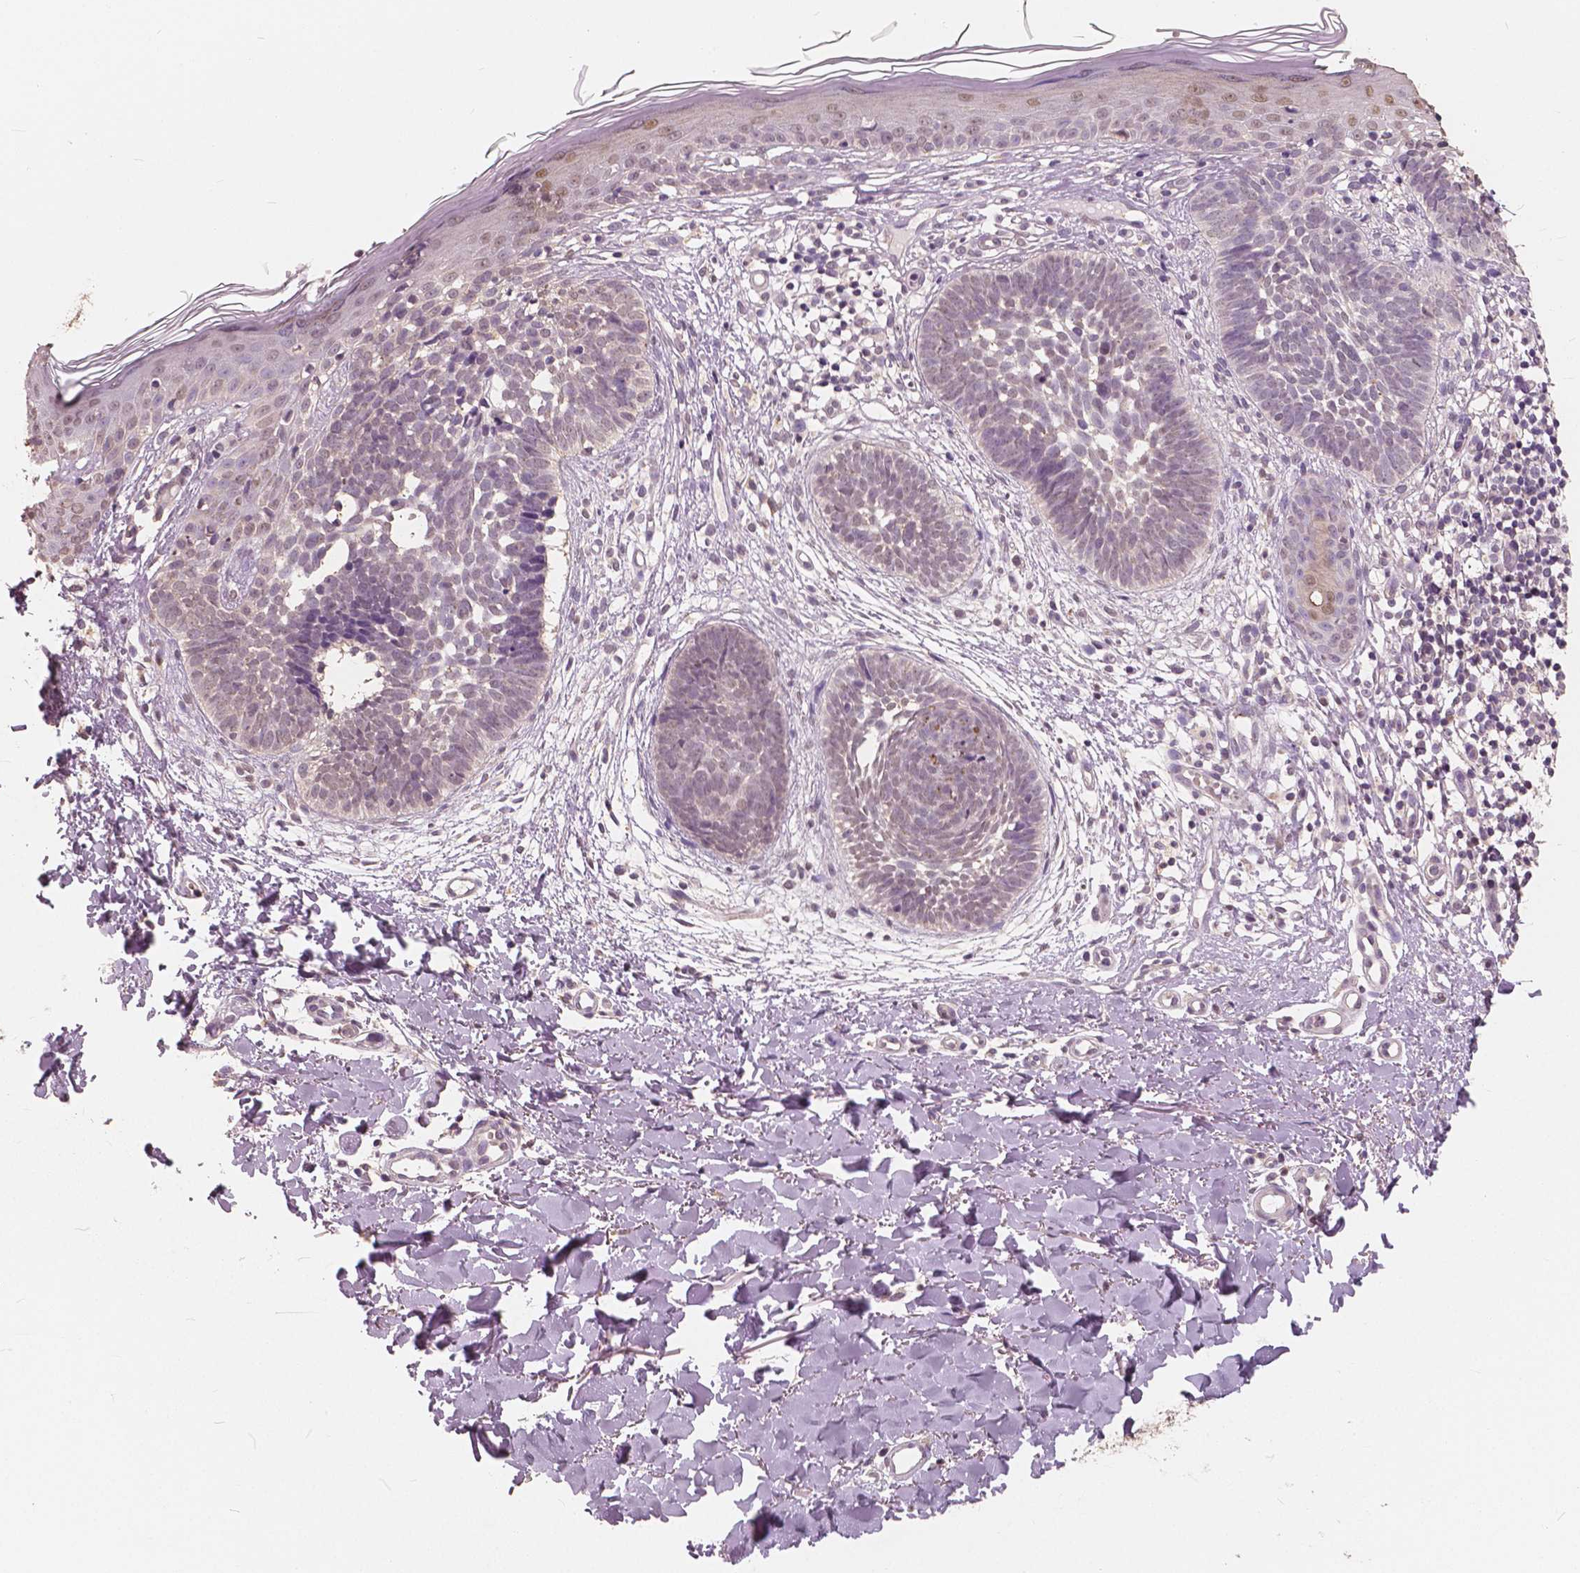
{"staining": {"intensity": "negative", "quantity": "none", "location": "none"}, "tissue": "skin cancer", "cell_type": "Tumor cells", "image_type": "cancer", "snomed": [{"axis": "morphology", "description": "Basal cell carcinoma"}, {"axis": "topography", "description": "Skin"}], "caption": "Protein analysis of skin cancer (basal cell carcinoma) shows no significant expression in tumor cells.", "gene": "SAT2", "patient": {"sex": "female", "age": 51}}